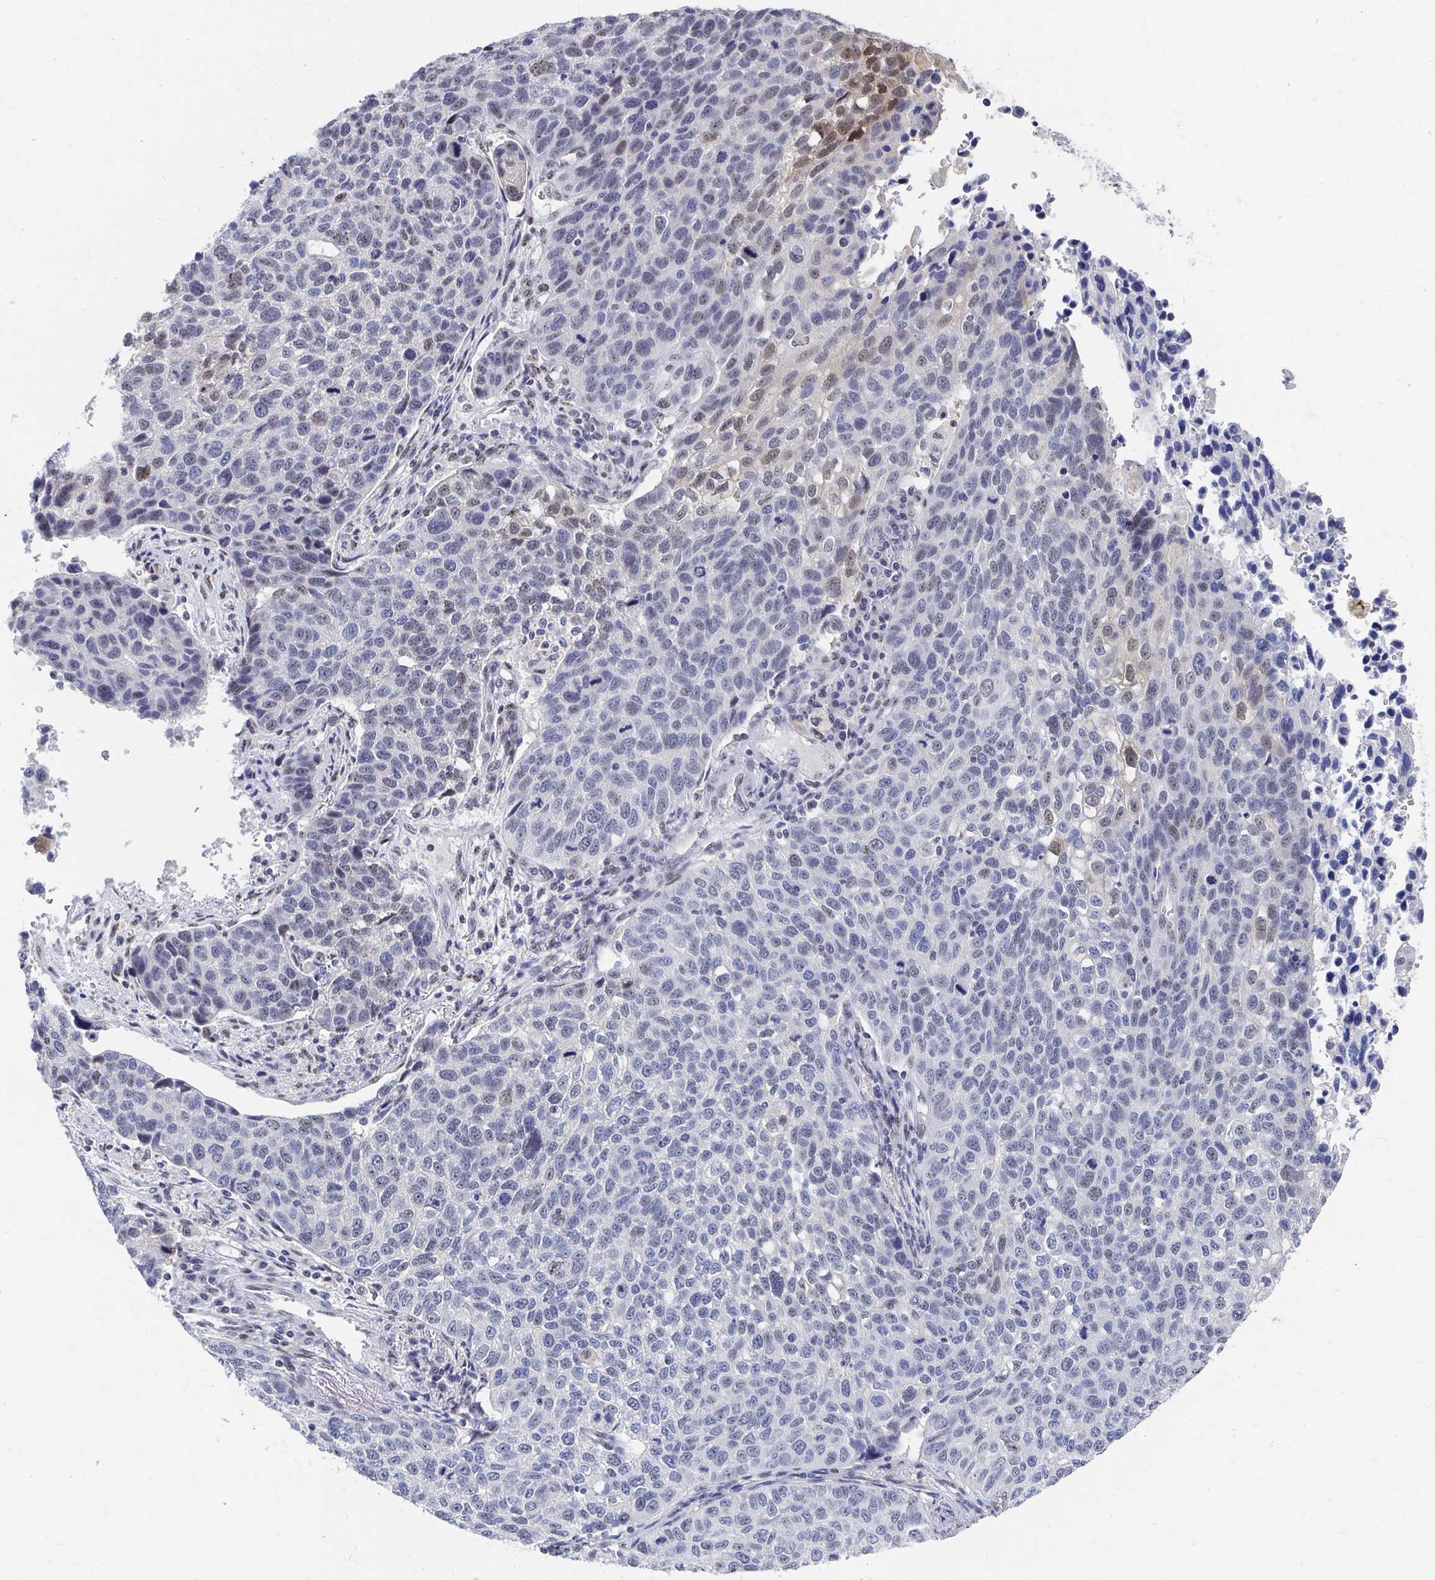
{"staining": {"intensity": "weak", "quantity": "<25%", "location": "nuclear"}, "tissue": "lung cancer", "cell_type": "Tumor cells", "image_type": "cancer", "snomed": [{"axis": "morphology", "description": "Squamous cell carcinoma, NOS"}, {"axis": "topography", "description": "Lymph node"}, {"axis": "topography", "description": "Lung"}], "caption": "Immunohistochemical staining of lung cancer shows no significant positivity in tumor cells. (IHC, brightfield microscopy, high magnification).", "gene": "CLIC3", "patient": {"sex": "male", "age": 61}}